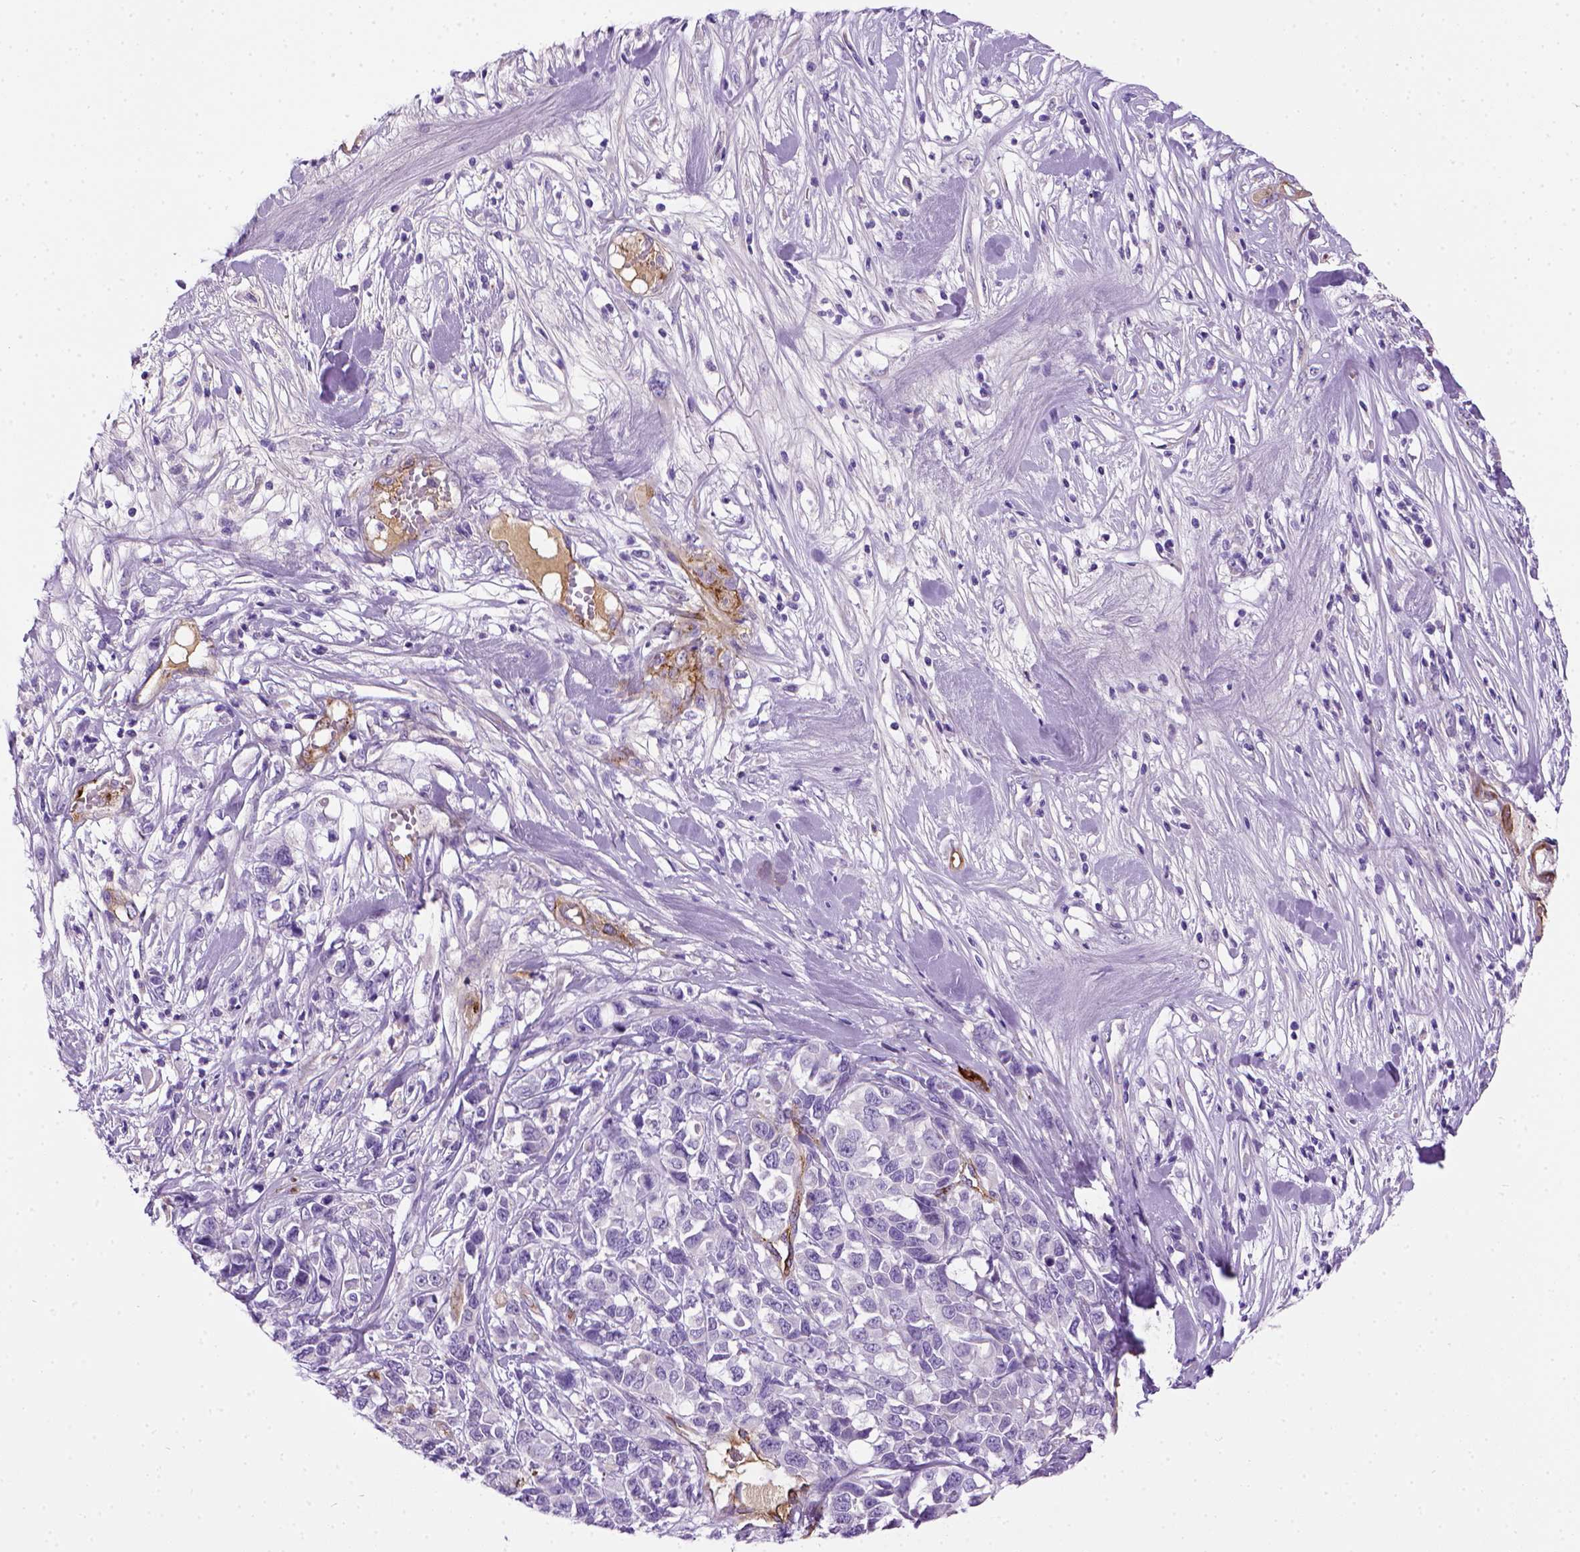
{"staining": {"intensity": "negative", "quantity": "none", "location": "none"}, "tissue": "melanoma", "cell_type": "Tumor cells", "image_type": "cancer", "snomed": [{"axis": "morphology", "description": "Malignant melanoma, Metastatic site"}, {"axis": "topography", "description": "Skin"}], "caption": "DAB (3,3'-diaminobenzidine) immunohistochemical staining of human melanoma reveals no significant positivity in tumor cells.", "gene": "VWF", "patient": {"sex": "male", "age": 84}}